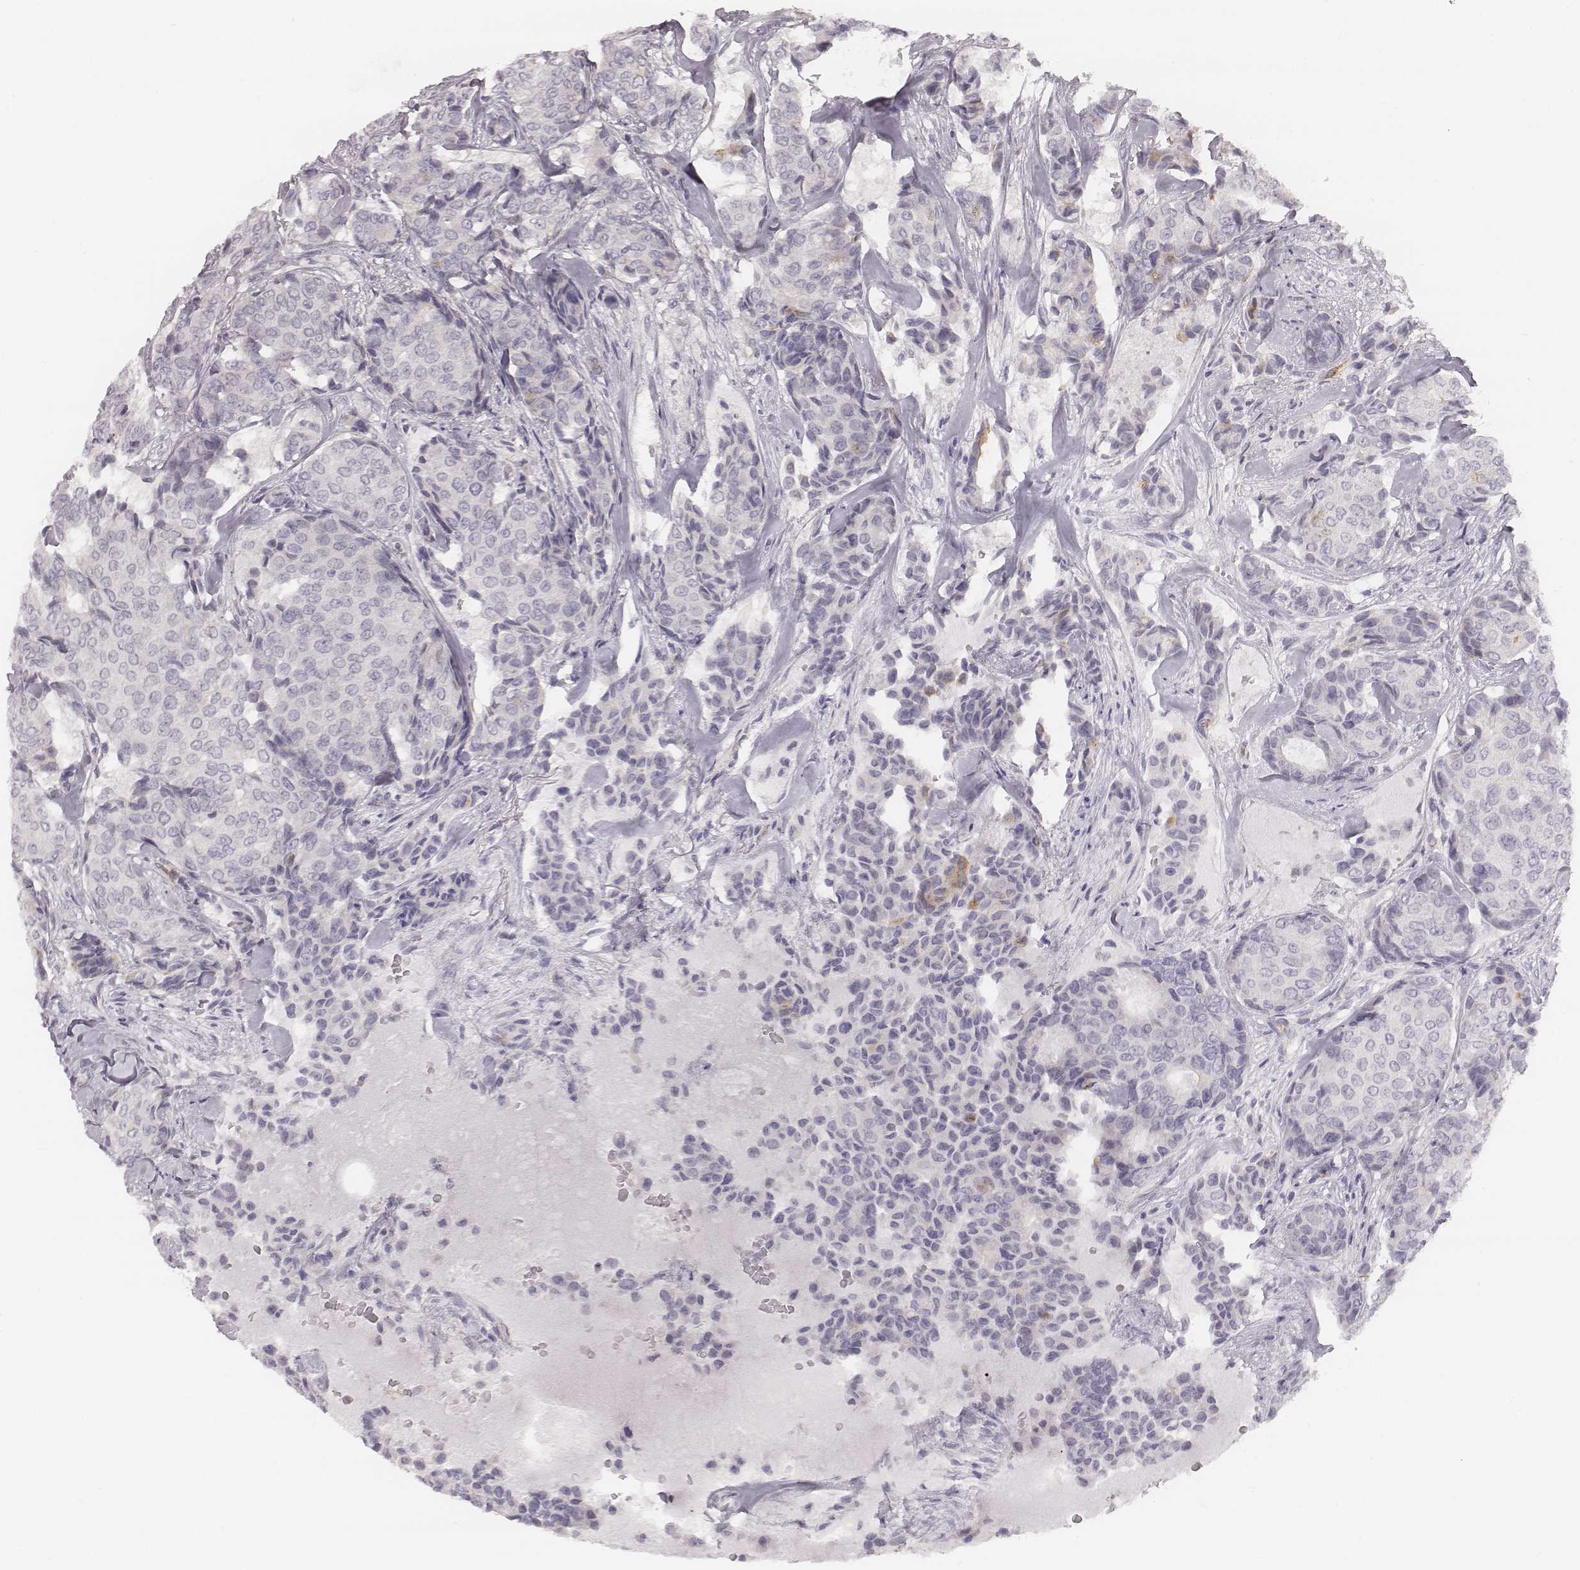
{"staining": {"intensity": "negative", "quantity": "none", "location": "none"}, "tissue": "breast cancer", "cell_type": "Tumor cells", "image_type": "cancer", "snomed": [{"axis": "morphology", "description": "Duct carcinoma"}, {"axis": "topography", "description": "Breast"}], "caption": "This is an IHC image of breast cancer. There is no staining in tumor cells.", "gene": "KCNJ12", "patient": {"sex": "female", "age": 75}}